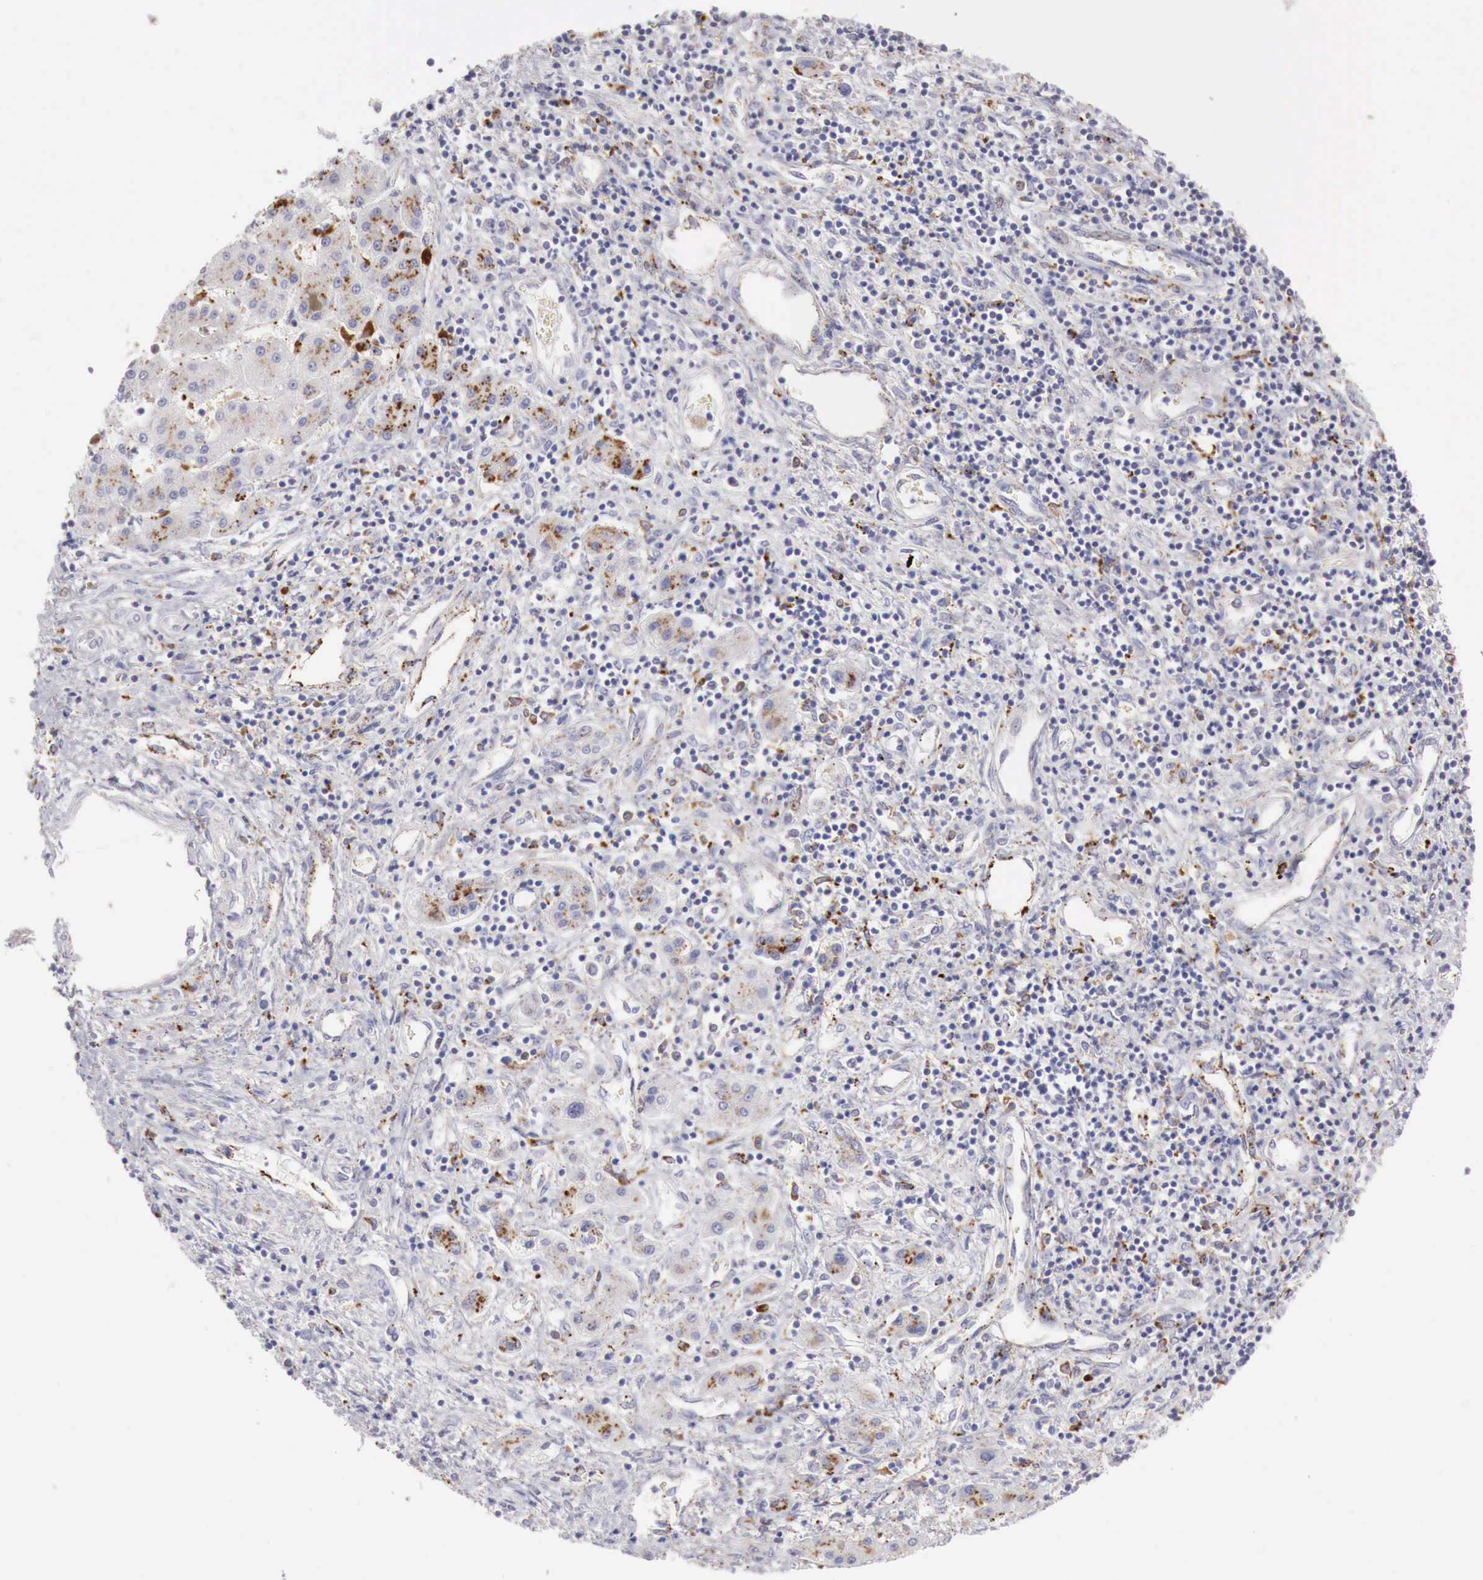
{"staining": {"intensity": "moderate", "quantity": "25%-75%", "location": "cytoplasmic/membranous"}, "tissue": "liver cancer", "cell_type": "Tumor cells", "image_type": "cancer", "snomed": [{"axis": "morphology", "description": "Carcinoma, Hepatocellular, NOS"}, {"axis": "topography", "description": "Liver"}], "caption": "Tumor cells reveal medium levels of moderate cytoplasmic/membranous expression in approximately 25%-75% of cells in human liver hepatocellular carcinoma.", "gene": "GLA", "patient": {"sex": "male", "age": 24}}